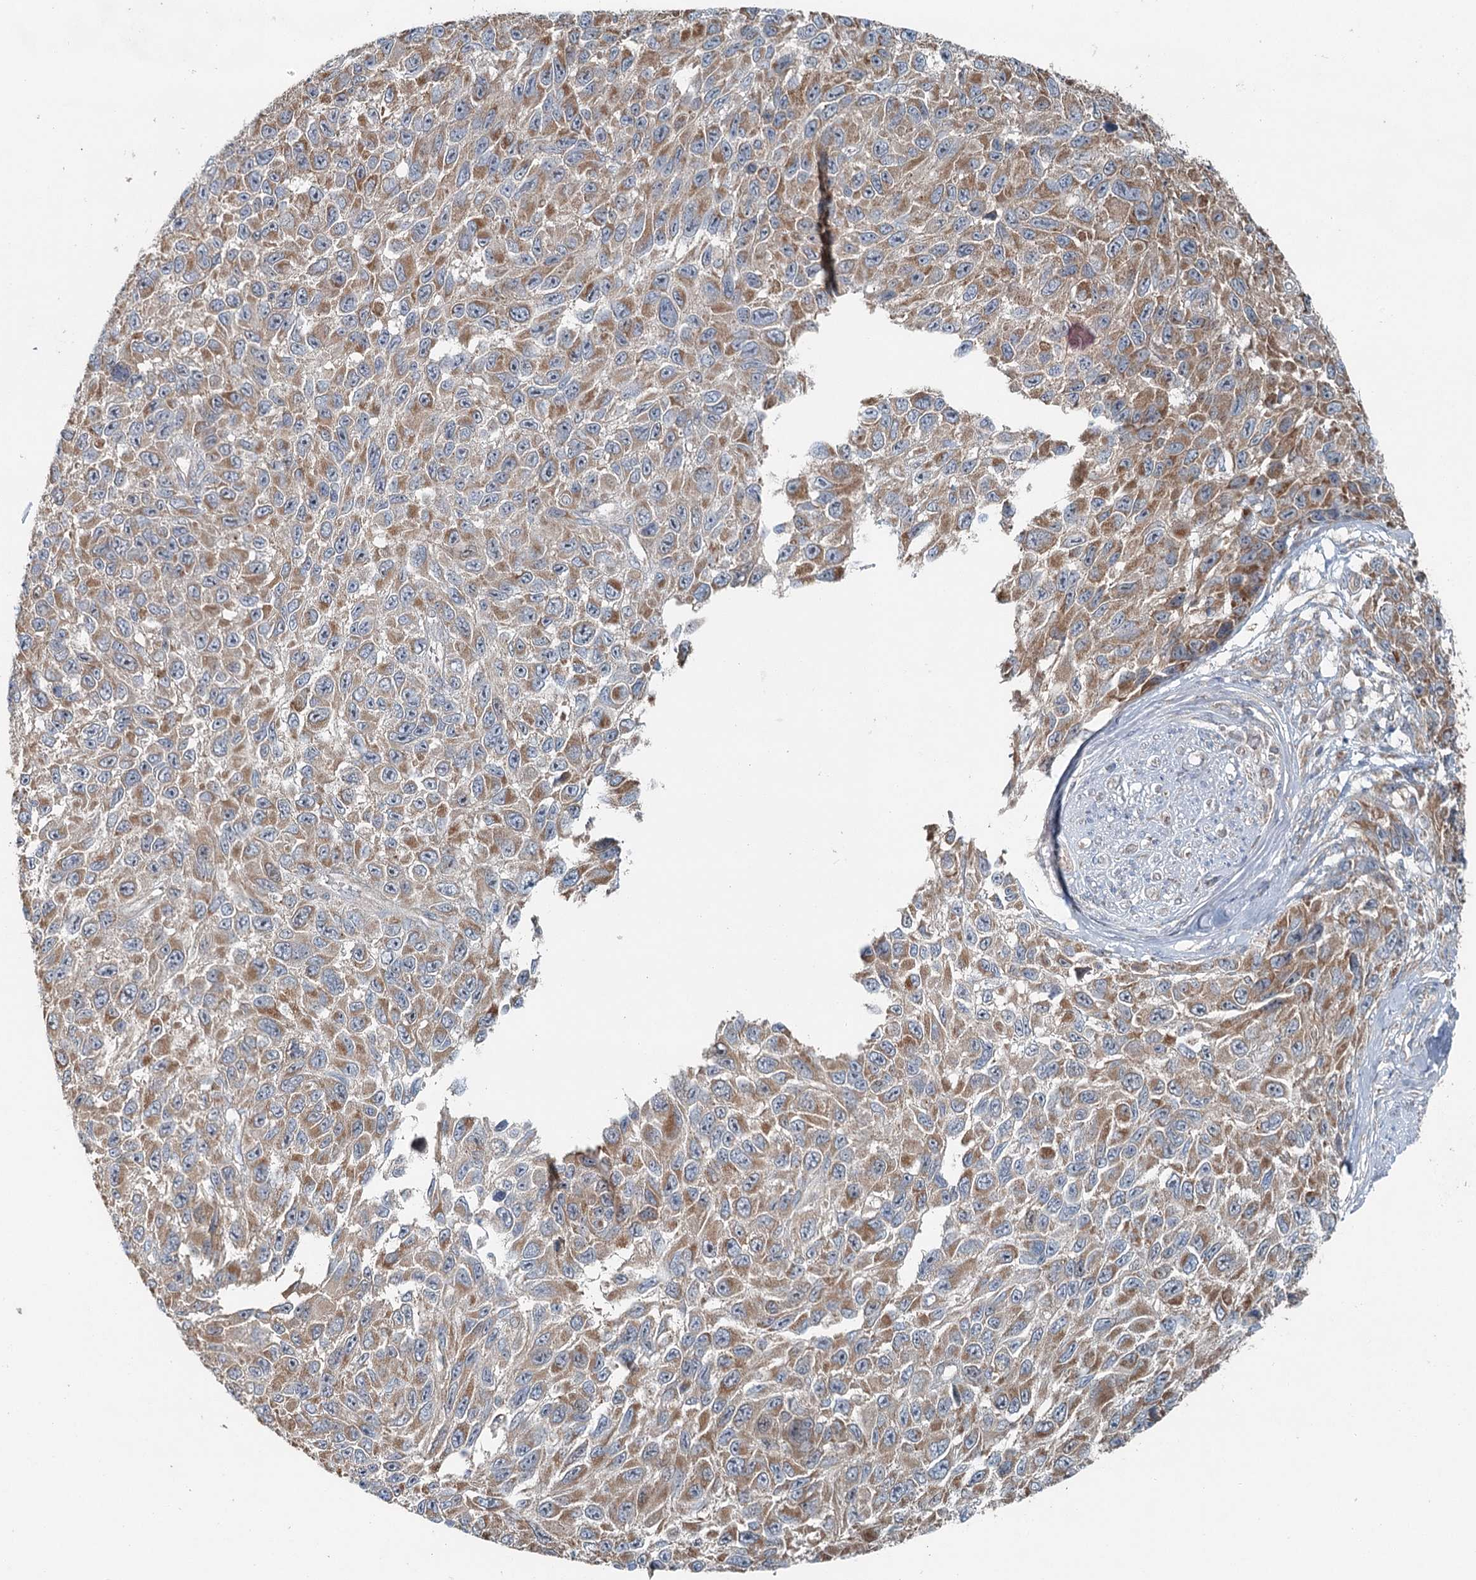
{"staining": {"intensity": "moderate", "quantity": "25%-75%", "location": "cytoplasmic/membranous"}, "tissue": "melanoma", "cell_type": "Tumor cells", "image_type": "cancer", "snomed": [{"axis": "morphology", "description": "Normal tissue, NOS"}, {"axis": "morphology", "description": "Malignant melanoma, NOS"}, {"axis": "topography", "description": "Skin"}], "caption": "Immunohistochemistry (IHC) of human malignant melanoma shows medium levels of moderate cytoplasmic/membranous positivity in about 25%-75% of tumor cells.", "gene": "CHCHD5", "patient": {"sex": "female", "age": 96}}